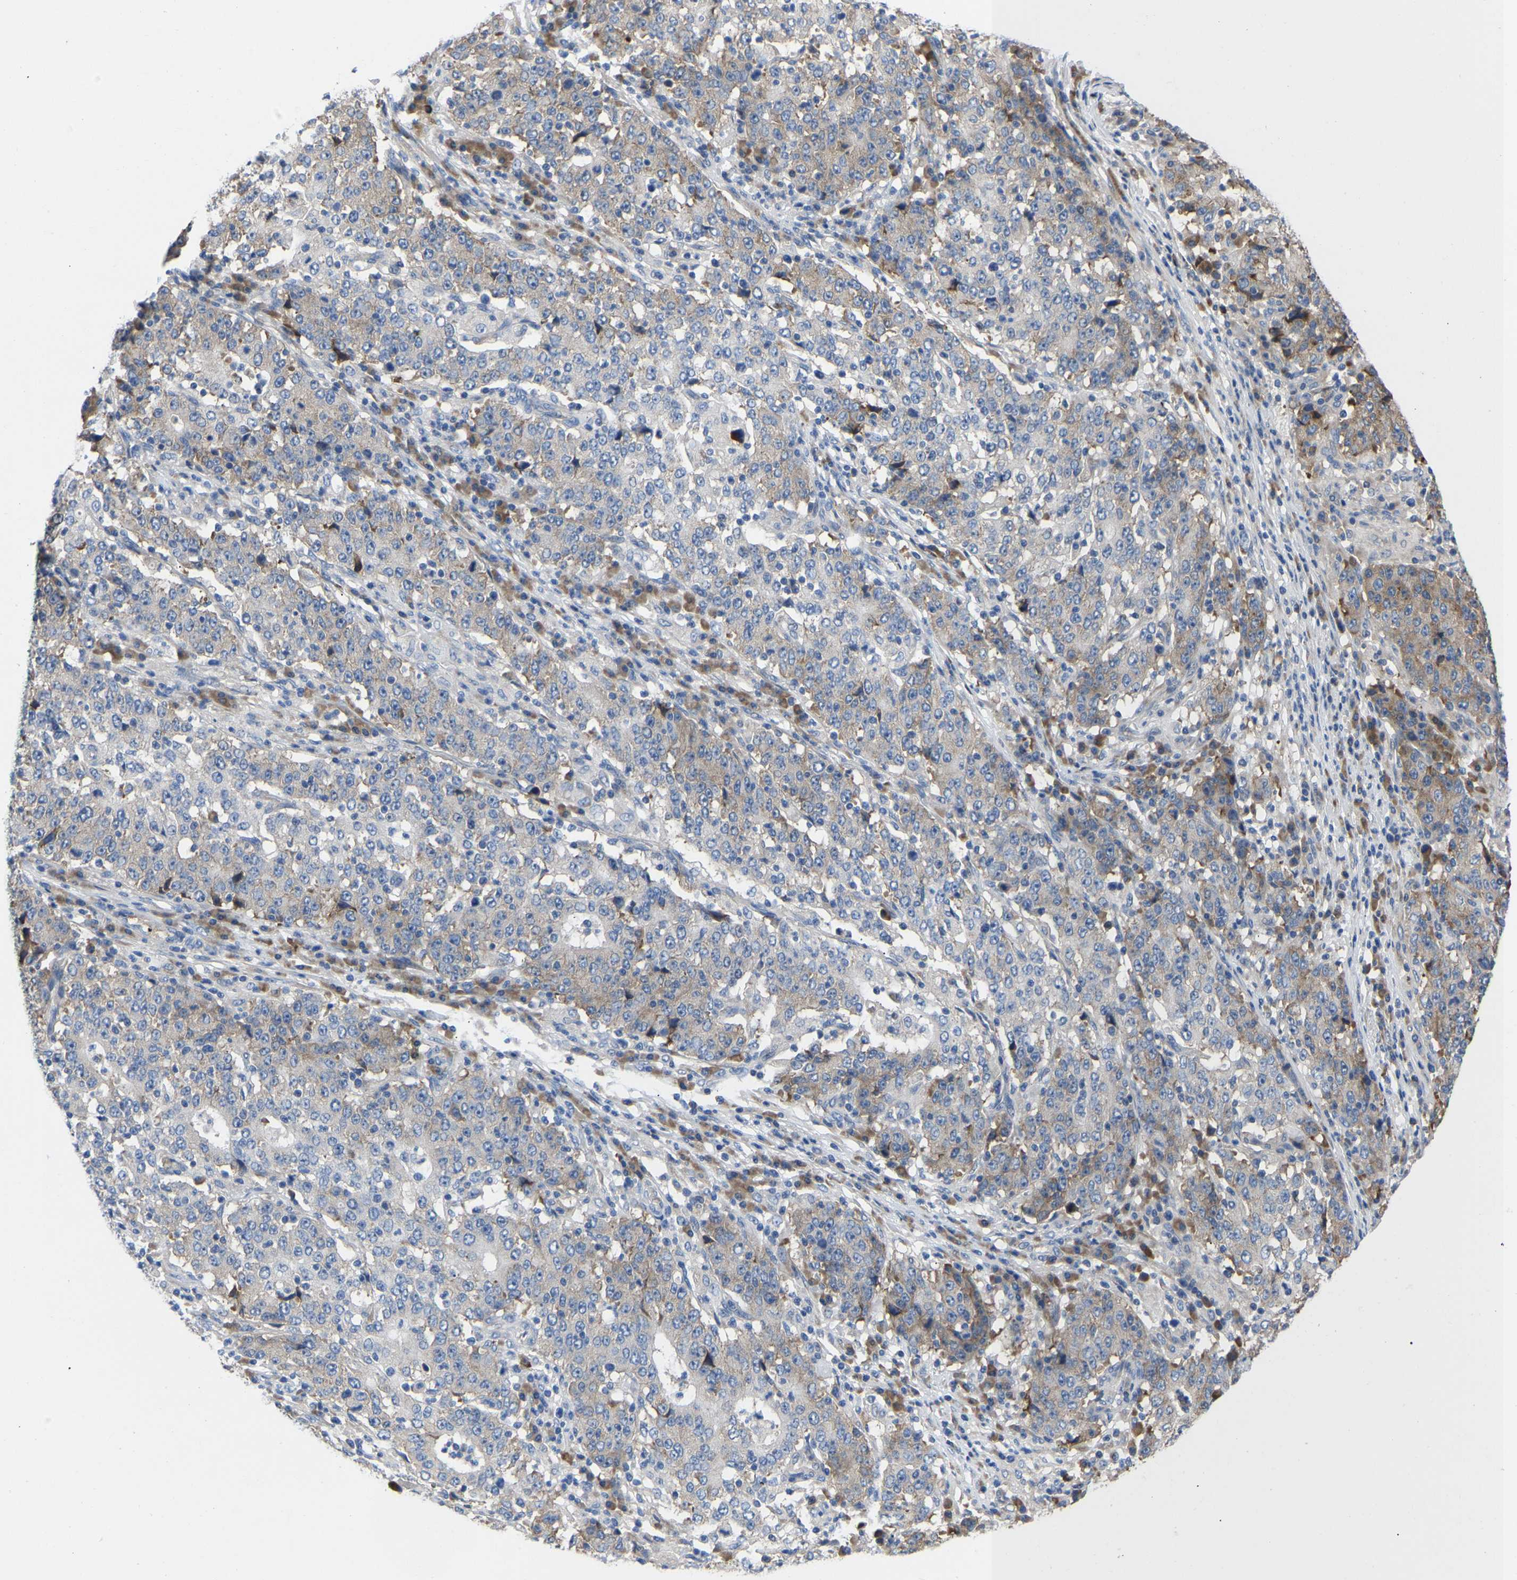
{"staining": {"intensity": "moderate", "quantity": "<25%", "location": "cytoplasmic/membranous"}, "tissue": "stomach cancer", "cell_type": "Tumor cells", "image_type": "cancer", "snomed": [{"axis": "morphology", "description": "Adenocarcinoma, NOS"}, {"axis": "topography", "description": "Stomach"}], "caption": "High-magnification brightfield microscopy of stomach adenocarcinoma stained with DAB (brown) and counterstained with hematoxylin (blue). tumor cells exhibit moderate cytoplasmic/membranous staining is appreciated in approximately<25% of cells.", "gene": "ABCA10", "patient": {"sex": "male", "age": 59}}